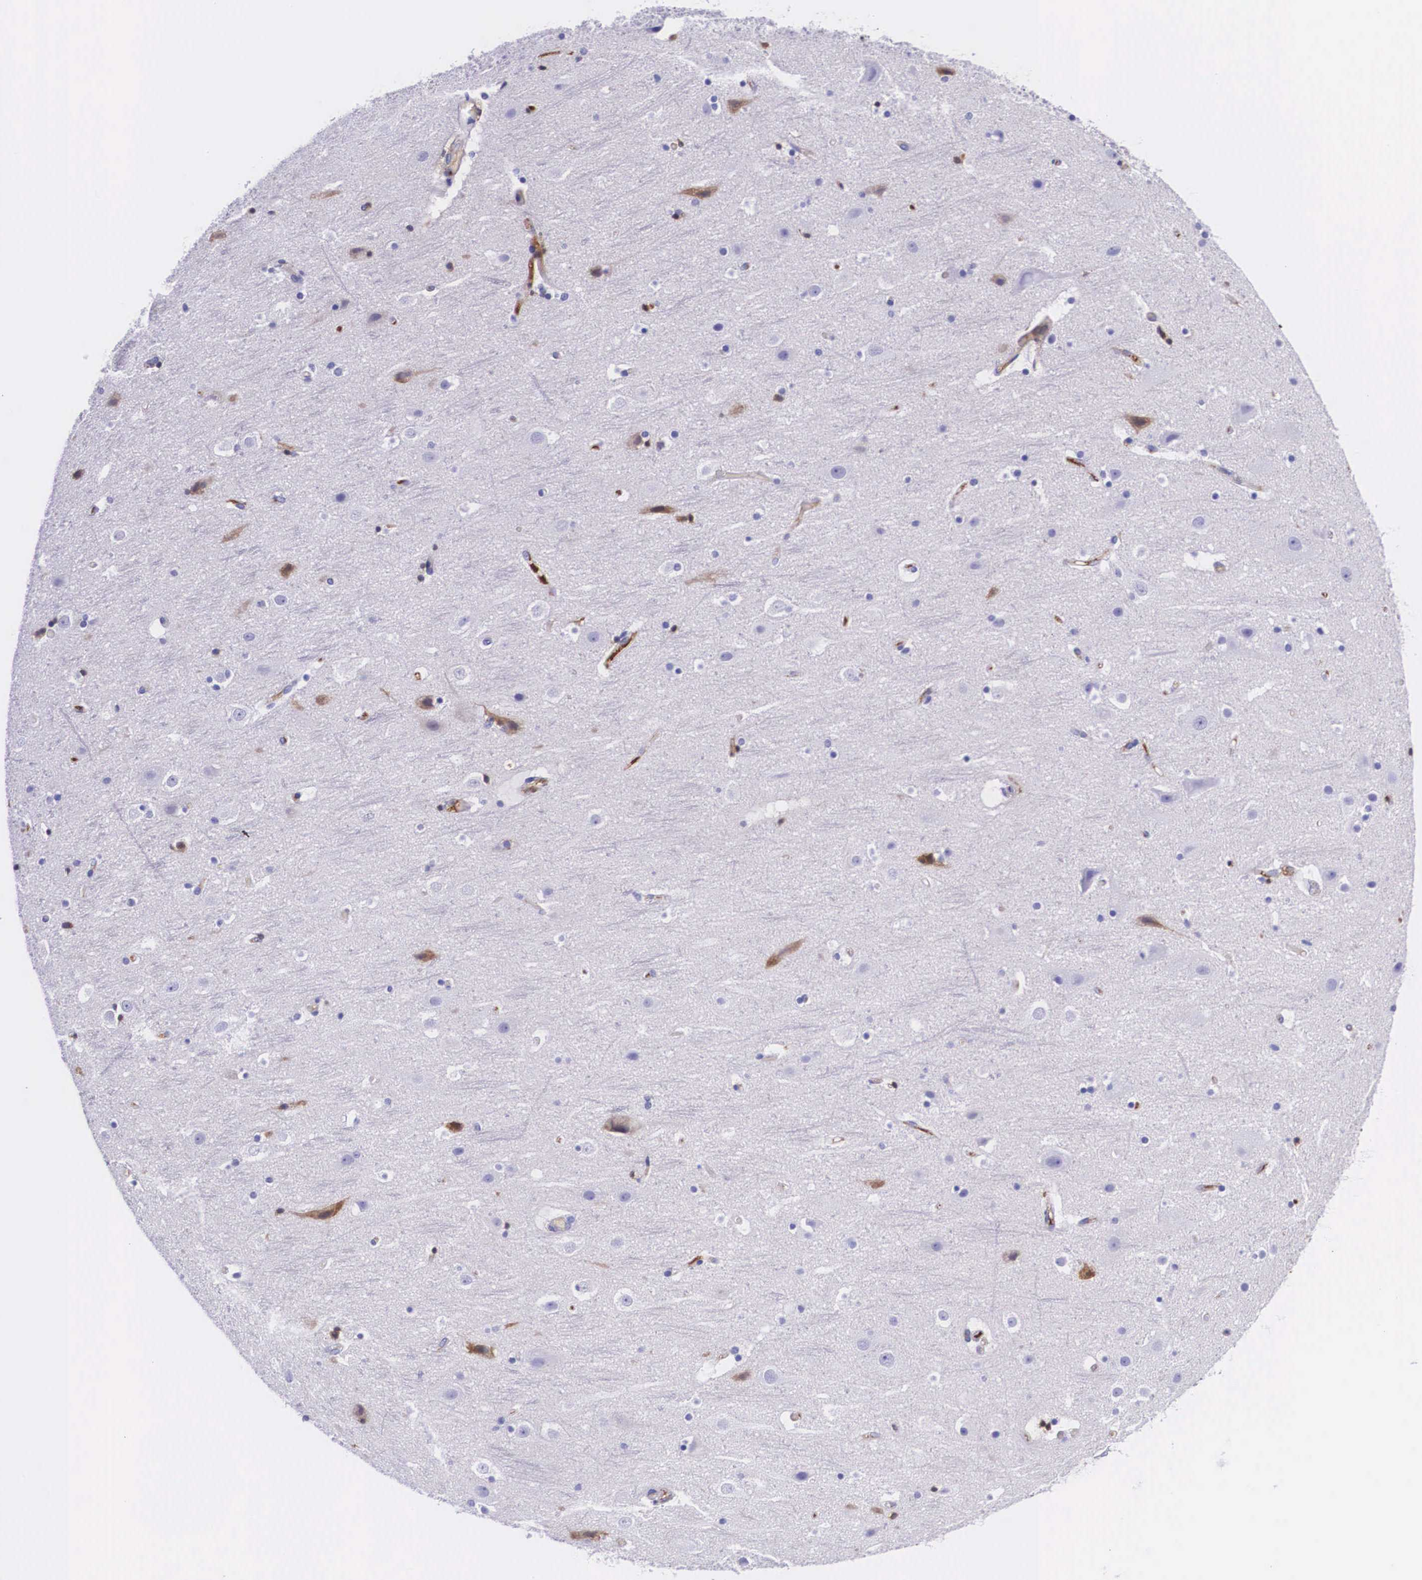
{"staining": {"intensity": "moderate", "quantity": "<25%", "location": "cytoplasmic/membranous"}, "tissue": "cerebral cortex", "cell_type": "Endothelial cells", "image_type": "normal", "snomed": [{"axis": "morphology", "description": "Normal tissue, NOS"}, {"axis": "topography", "description": "Cerebral cortex"}], "caption": "This histopathology image shows benign cerebral cortex stained with IHC to label a protein in brown. The cytoplasmic/membranous of endothelial cells show moderate positivity for the protein. Nuclei are counter-stained blue.", "gene": "PLG", "patient": {"sex": "male", "age": 45}}